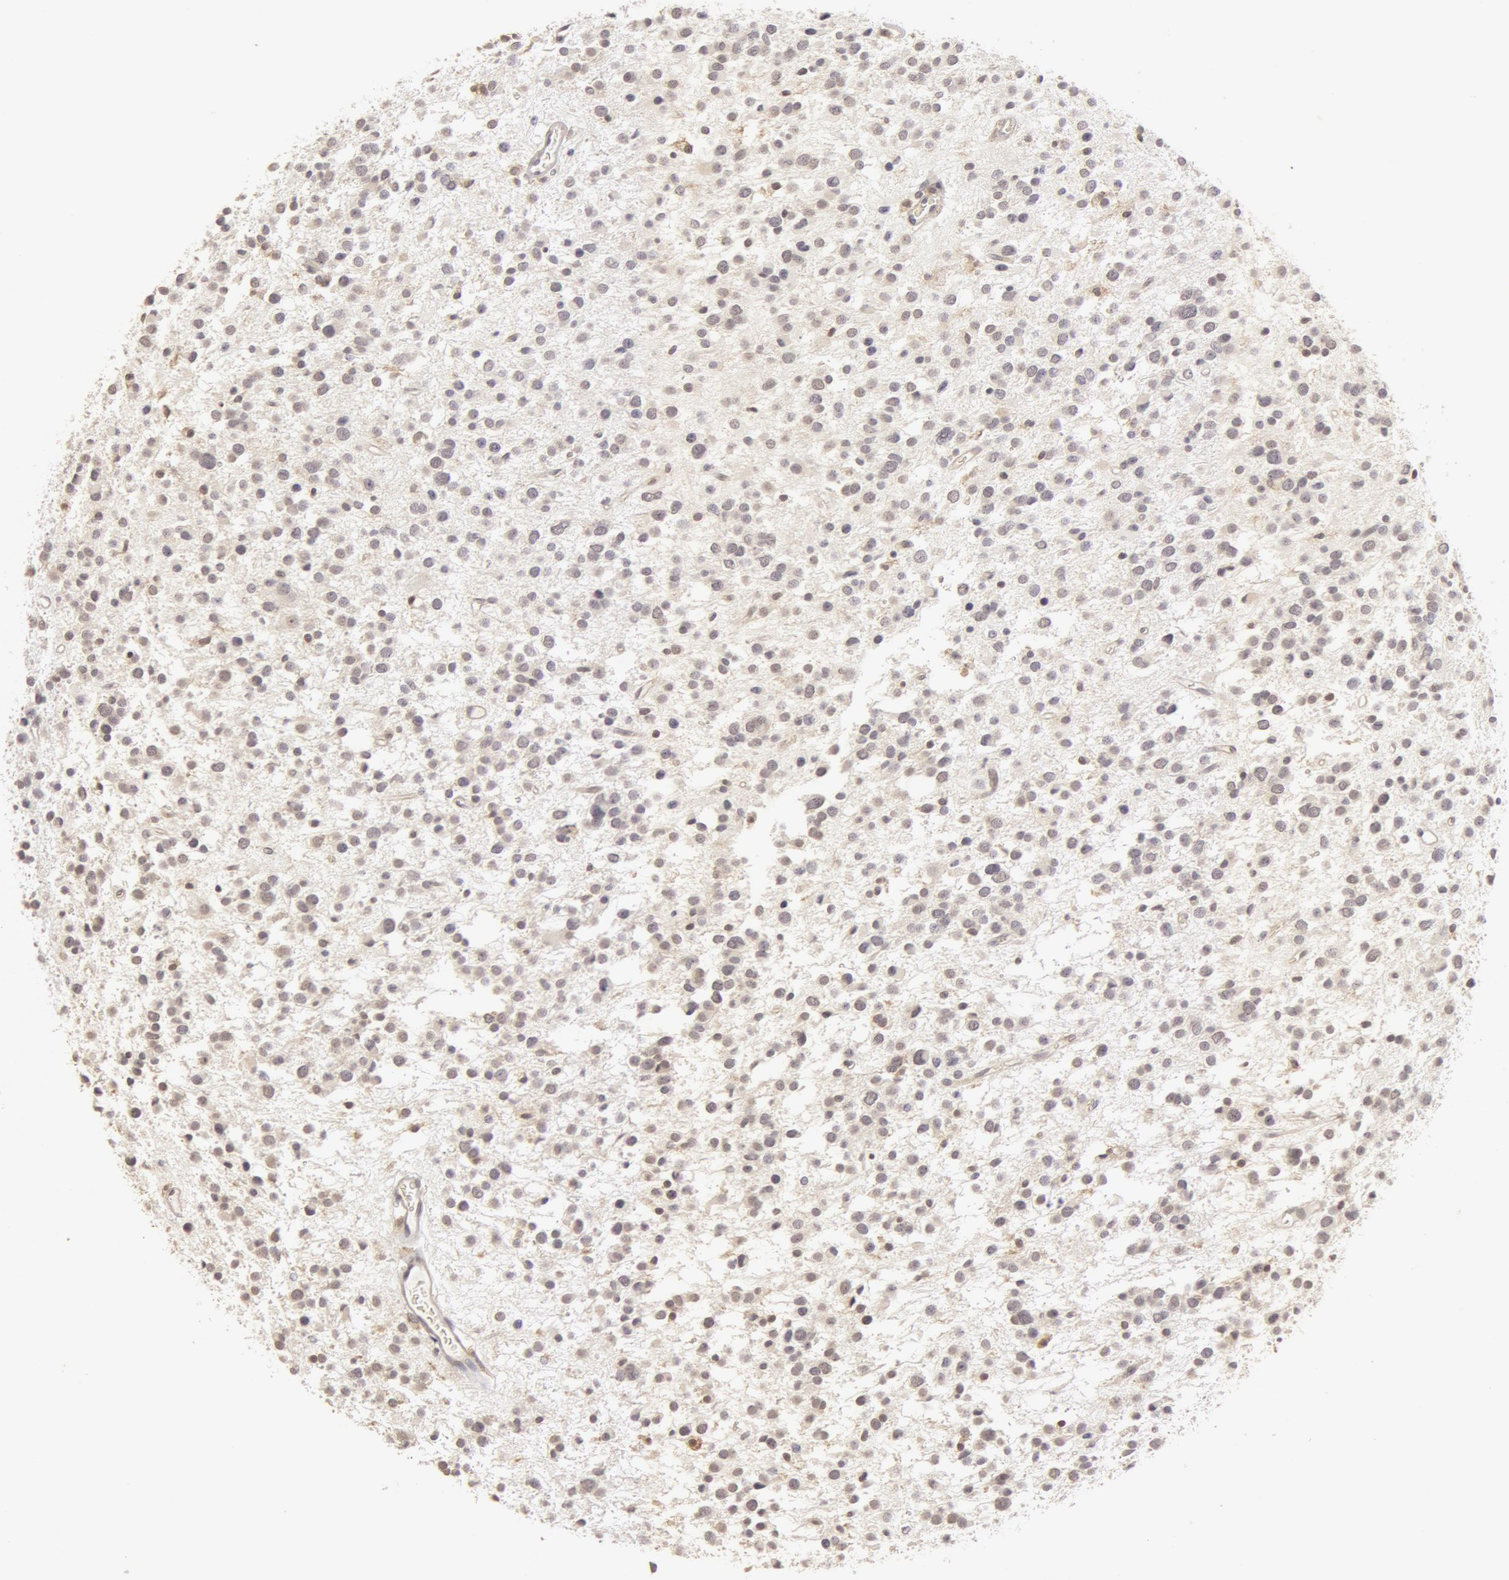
{"staining": {"intensity": "weak", "quantity": "<25%", "location": "cytoplasmic/membranous,nuclear"}, "tissue": "glioma", "cell_type": "Tumor cells", "image_type": "cancer", "snomed": [{"axis": "morphology", "description": "Glioma, malignant, Low grade"}, {"axis": "topography", "description": "Brain"}], "caption": "Protein analysis of glioma reveals no significant expression in tumor cells.", "gene": "ADAM10", "patient": {"sex": "female", "age": 36}}